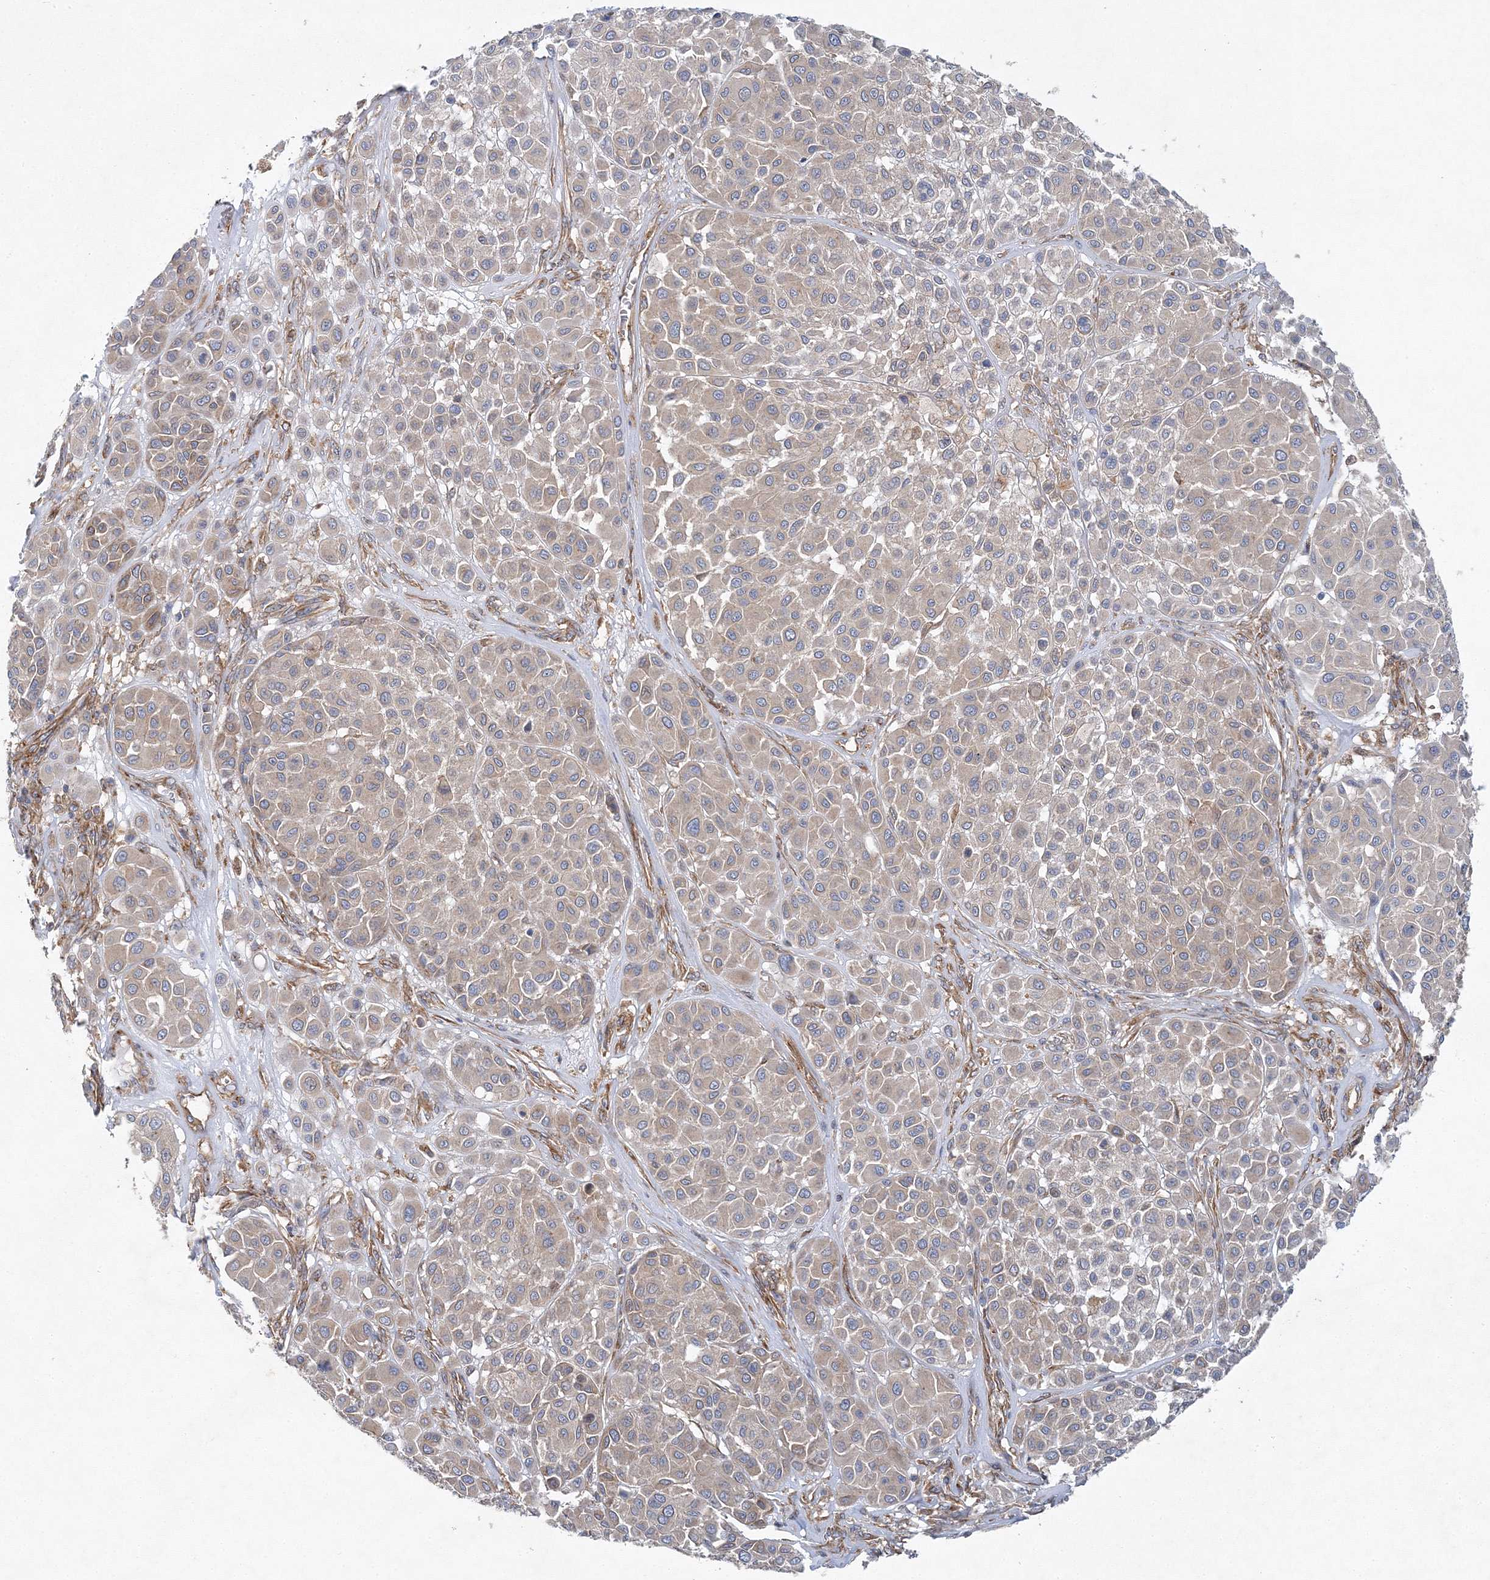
{"staining": {"intensity": "weak", "quantity": "<25%", "location": "cytoplasmic/membranous"}, "tissue": "melanoma", "cell_type": "Tumor cells", "image_type": "cancer", "snomed": [{"axis": "morphology", "description": "Malignant melanoma, Metastatic site"}, {"axis": "topography", "description": "Soft tissue"}], "caption": "Micrograph shows no protein expression in tumor cells of malignant melanoma (metastatic site) tissue.", "gene": "SEC23IP", "patient": {"sex": "male", "age": 41}}